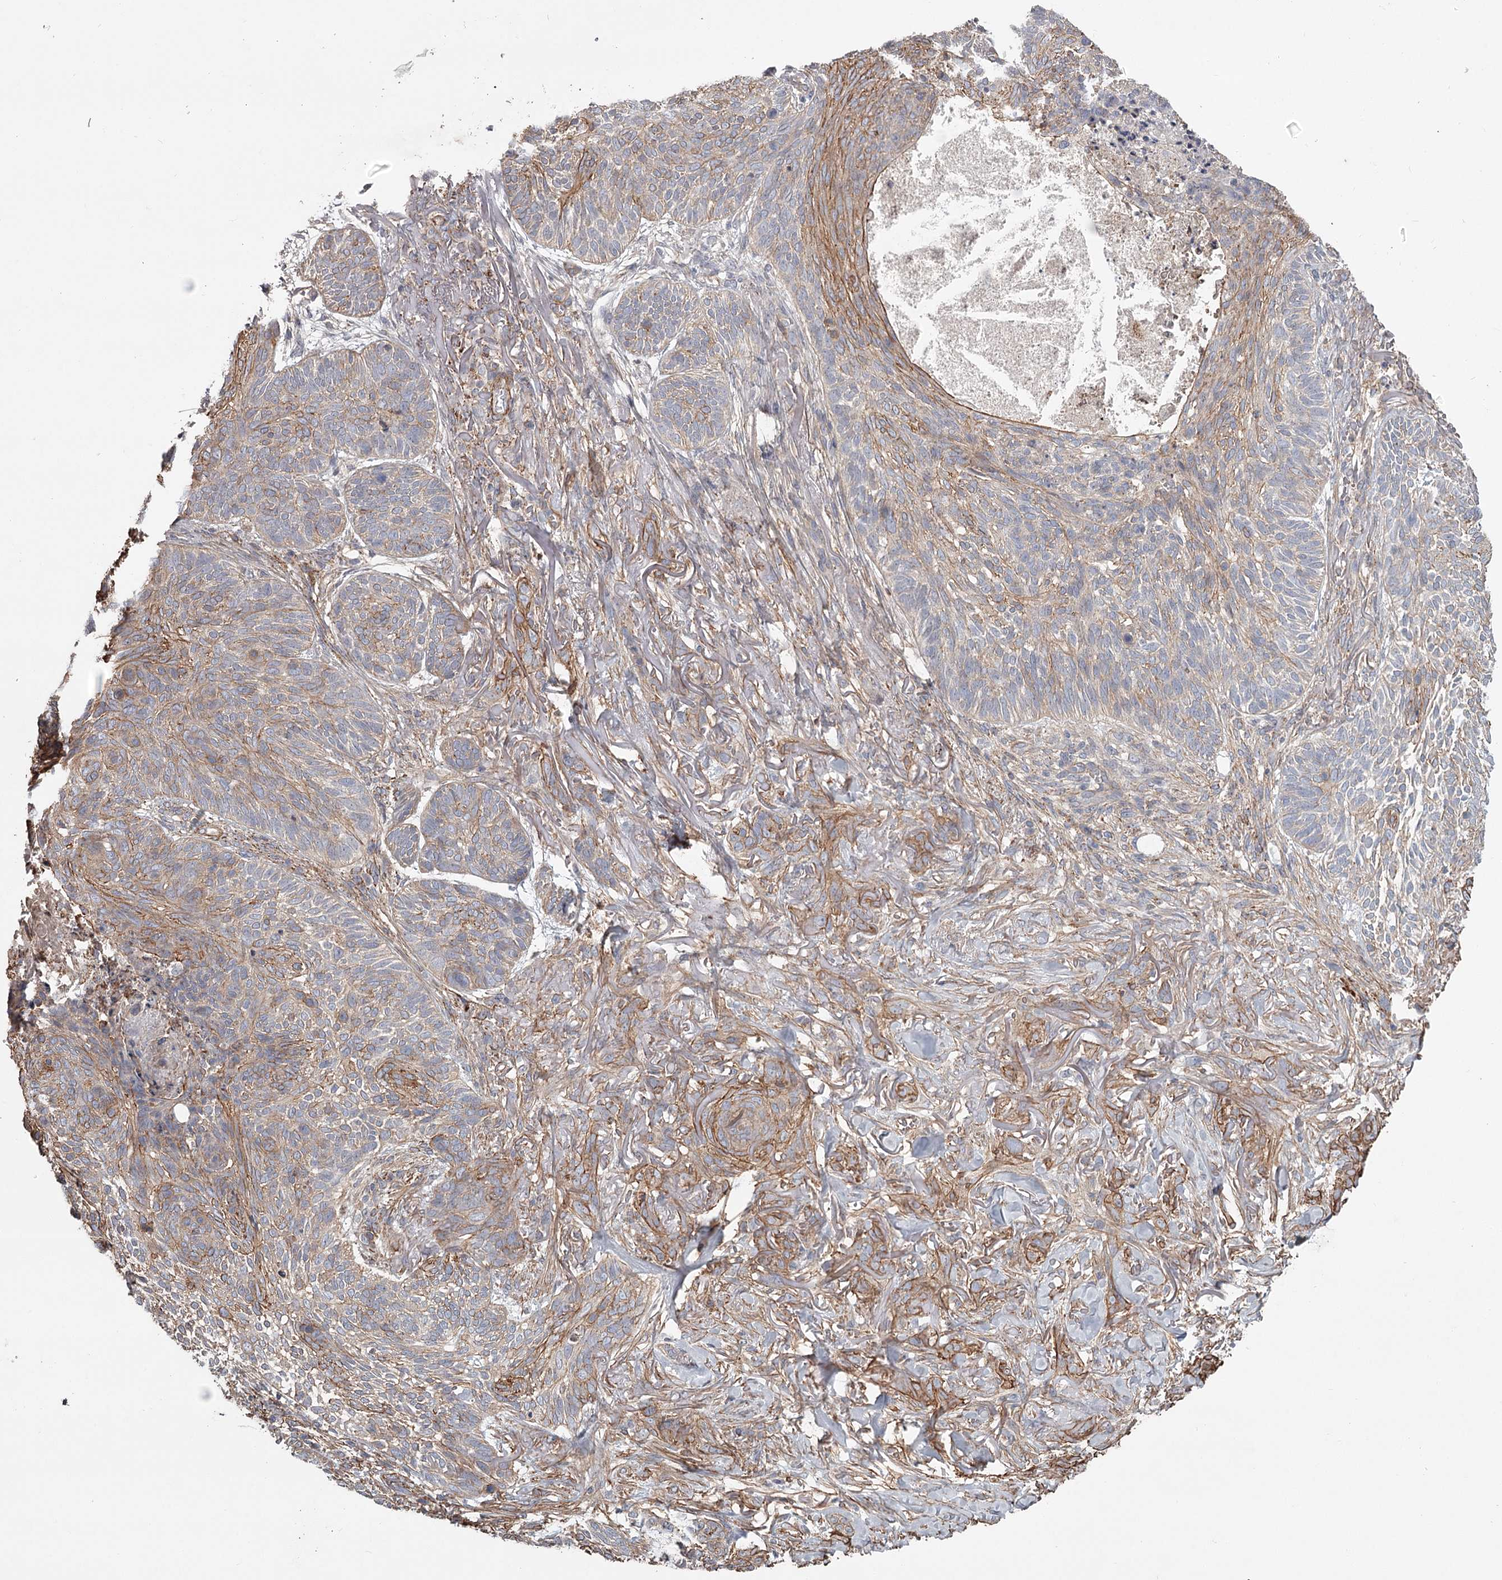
{"staining": {"intensity": "weak", "quantity": "25%-75%", "location": "cytoplasmic/membranous"}, "tissue": "skin cancer", "cell_type": "Tumor cells", "image_type": "cancer", "snomed": [{"axis": "morphology", "description": "Normal tissue, NOS"}, {"axis": "morphology", "description": "Basal cell carcinoma"}, {"axis": "topography", "description": "Skin"}], "caption": "Weak cytoplasmic/membranous protein expression is identified in approximately 25%-75% of tumor cells in skin basal cell carcinoma. The protein is stained brown, and the nuclei are stained in blue (DAB (3,3'-diaminobenzidine) IHC with brightfield microscopy, high magnification).", "gene": "DHRS9", "patient": {"sex": "male", "age": 66}}